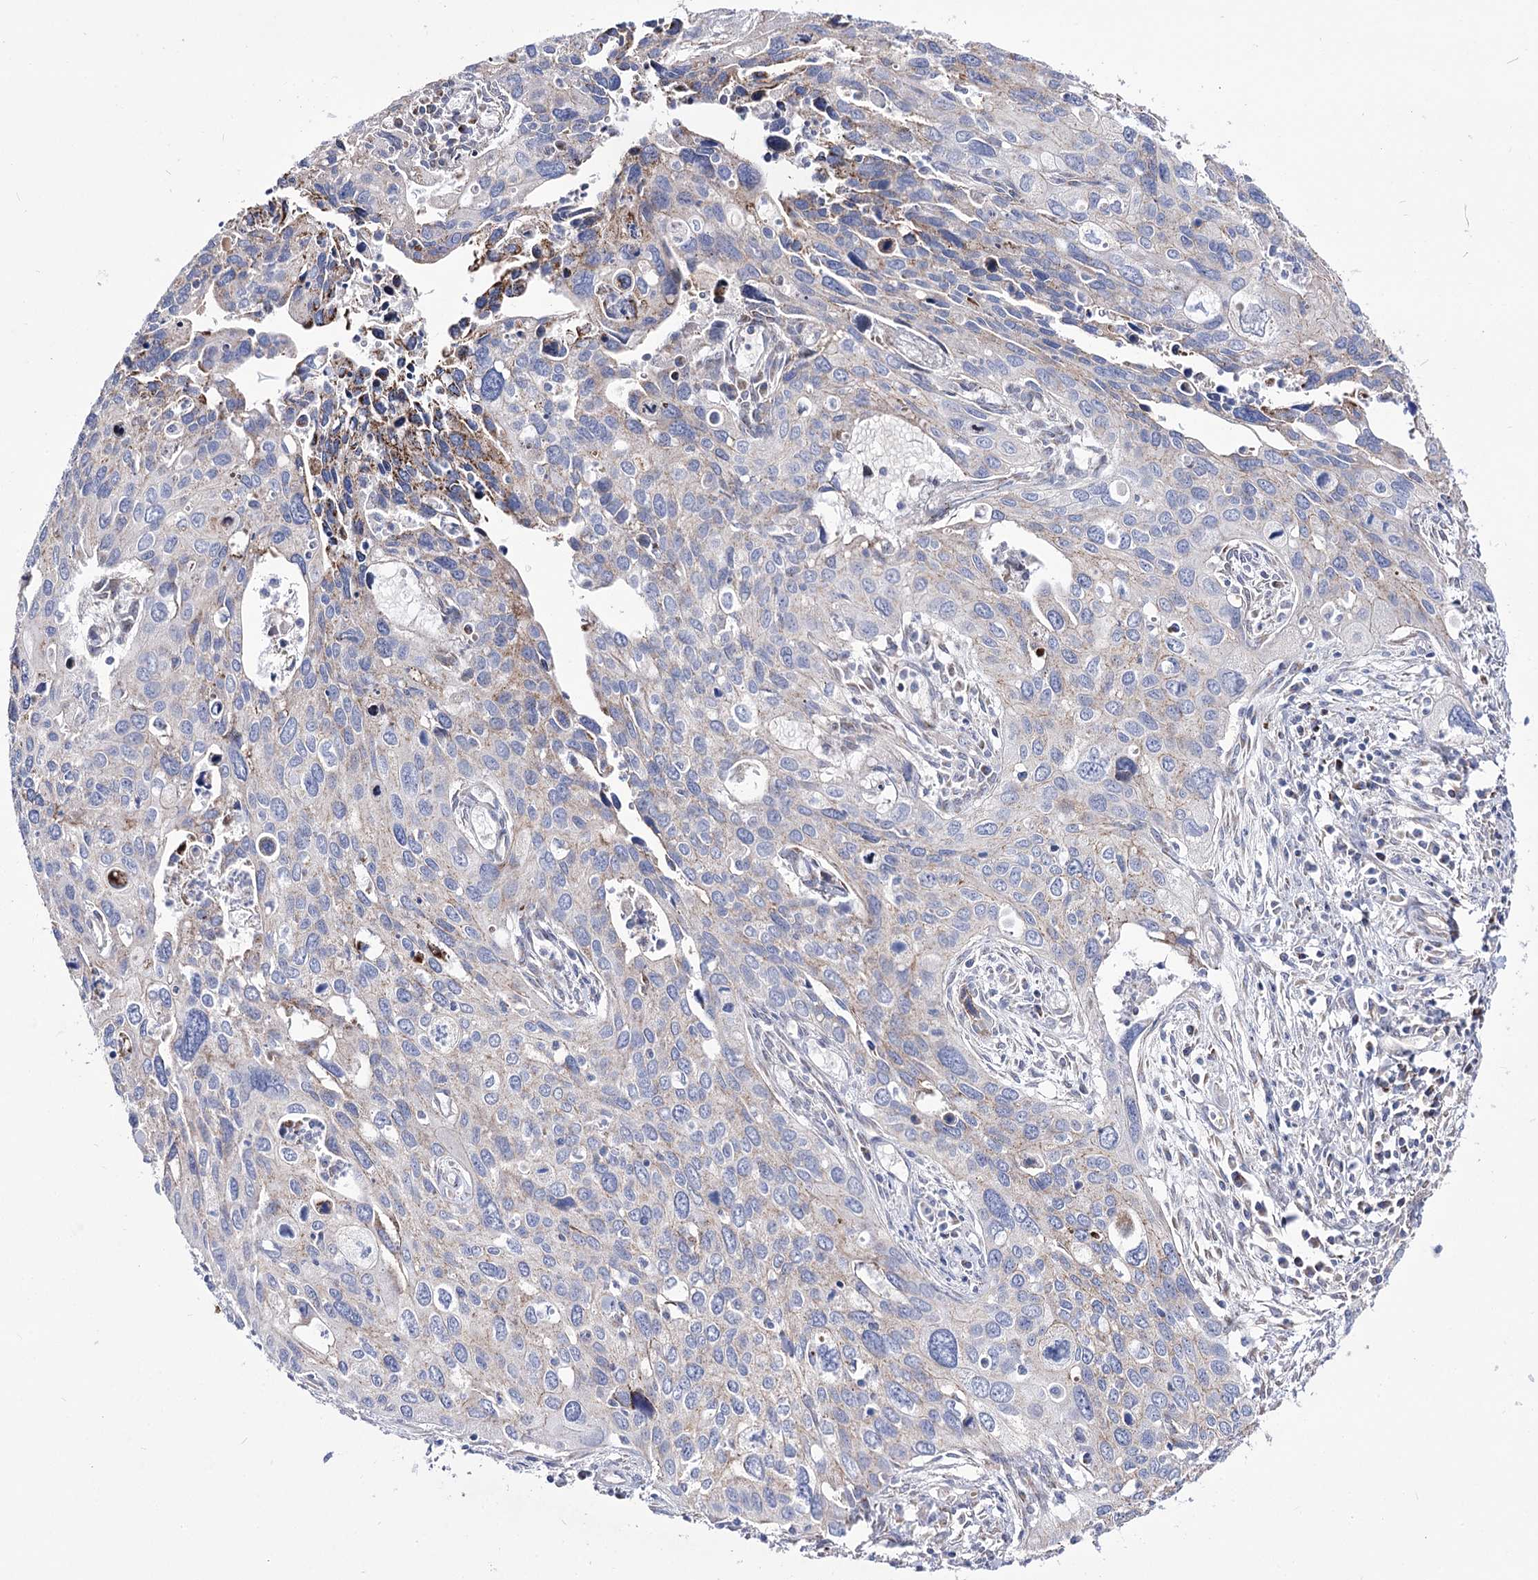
{"staining": {"intensity": "negative", "quantity": "none", "location": "none"}, "tissue": "cervical cancer", "cell_type": "Tumor cells", "image_type": "cancer", "snomed": [{"axis": "morphology", "description": "Squamous cell carcinoma, NOS"}, {"axis": "topography", "description": "Cervix"}], "caption": "Immunohistochemistry histopathology image of cervical squamous cell carcinoma stained for a protein (brown), which shows no staining in tumor cells.", "gene": "OSBPL5", "patient": {"sex": "female", "age": 55}}